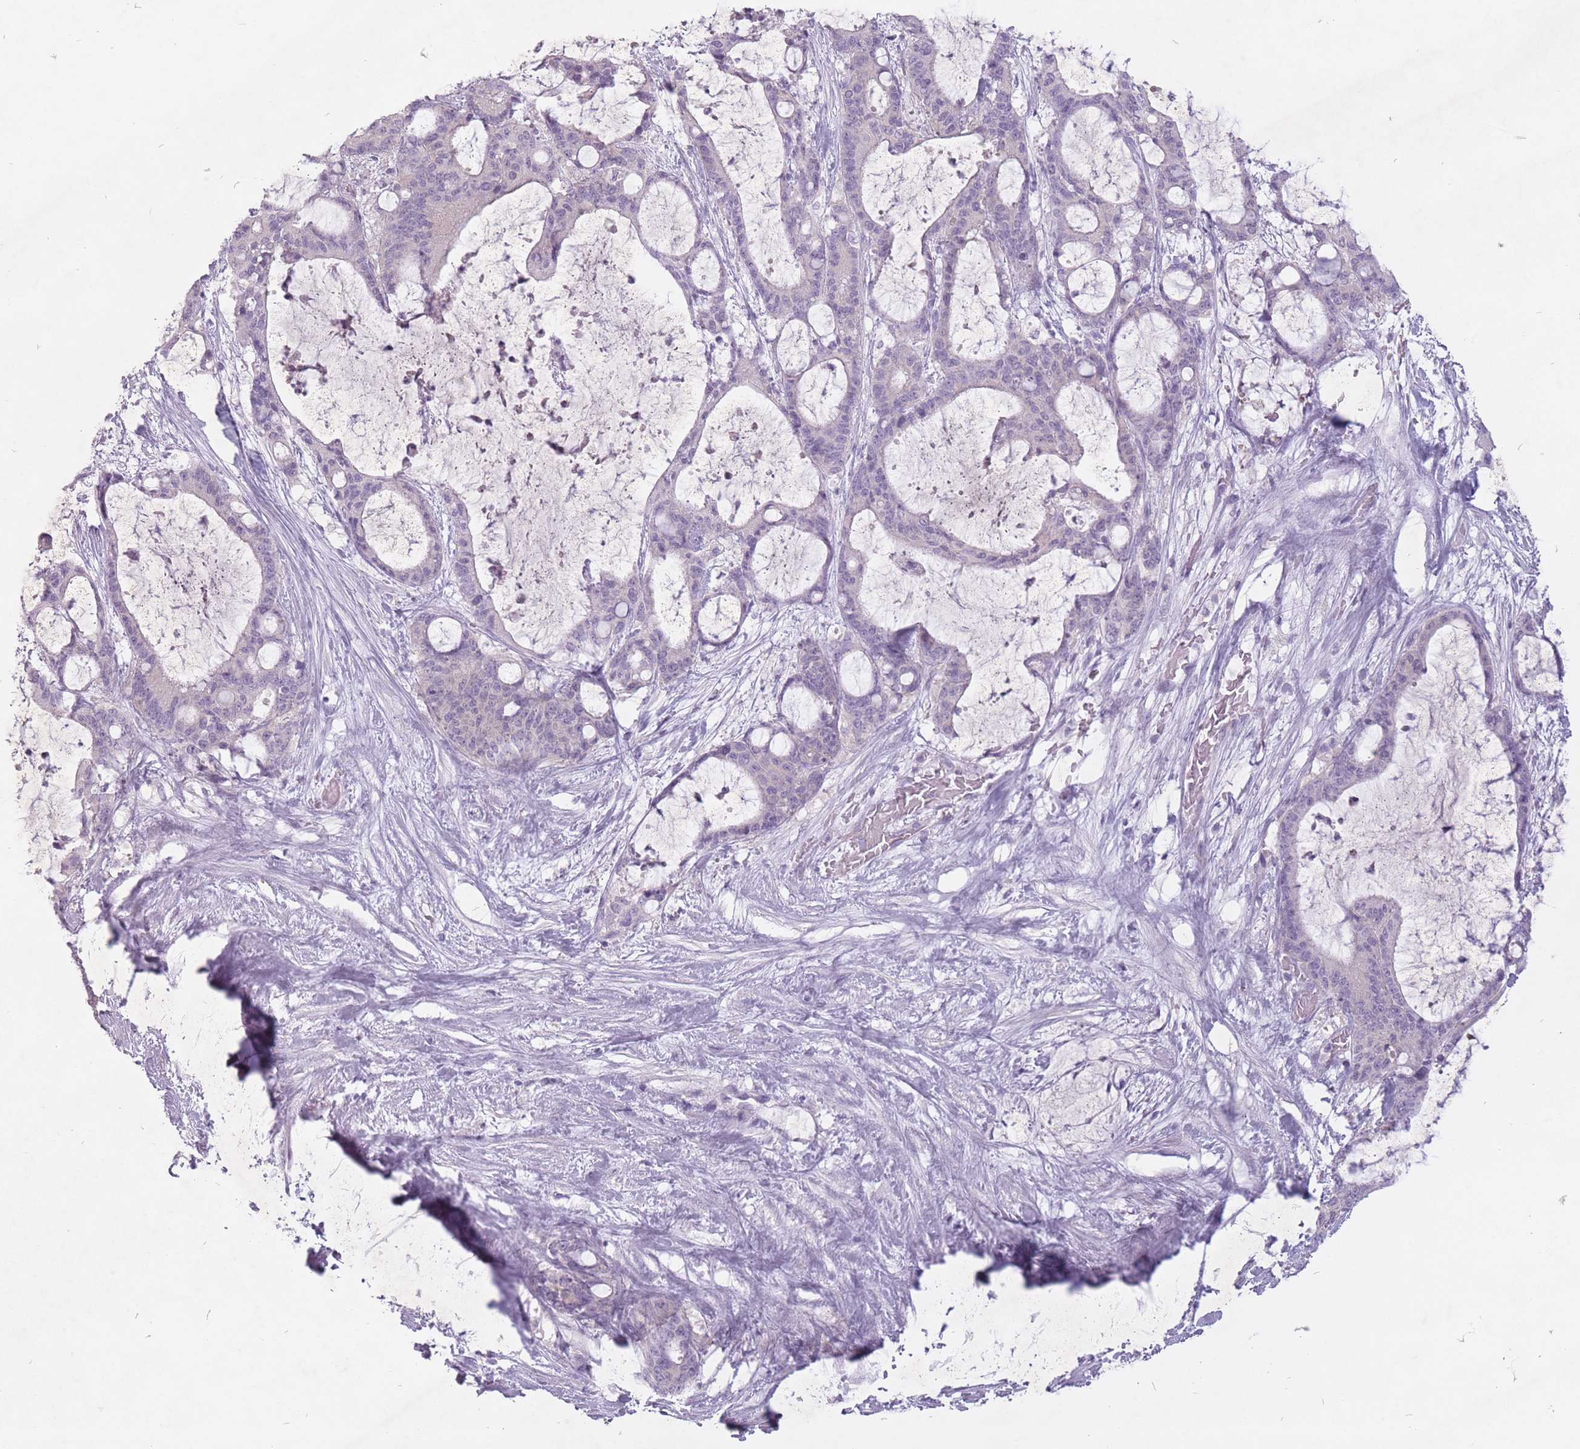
{"staining": {"intensity": "negative", "quantity": "none", "location": "none"}, "tissue": "liver cancer", "cell_type": "Tumor cells", "image_type": "cancer", "snomed": [{"axis": "morphology", "description": "Normal tissue, NOS"}, {"axis": "morphology", "description": "Cholangiocarcinoma"}, {"axis": "topography", "description": "Liver"}, {"axis": "topography", "description": "Peripheral nerve tissue"}], "caption": "The immunohistochemistry (IHC) photomicrograph has no significant positivity in tumor cells of liver cancer tissue.", "gene": "FAM43B", "patient": {"sex": "female", "age": 73}}